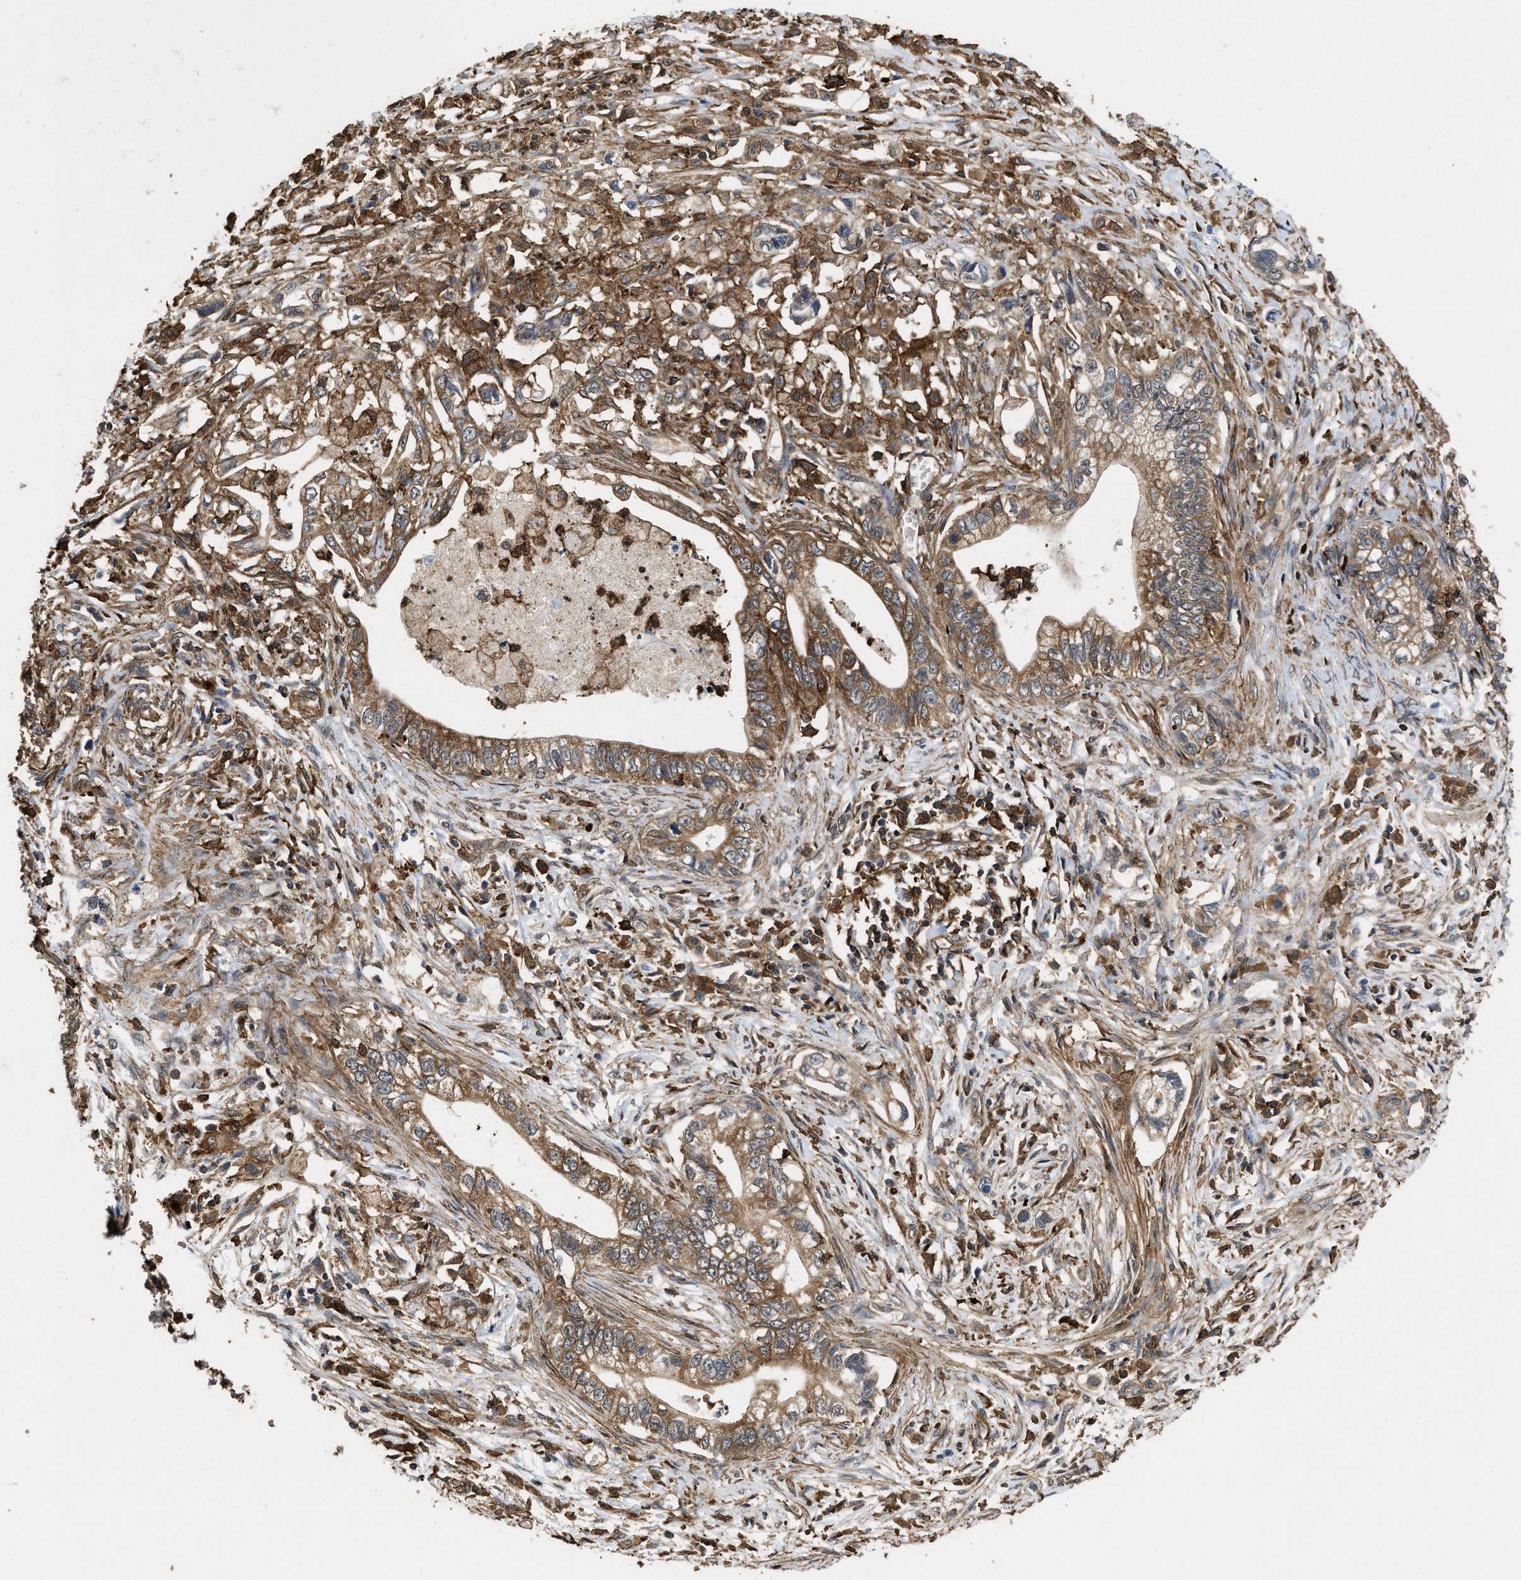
{"staining": {"intensity": "moderate", "quantity": ">75%", "location": "cytoplasmic/membranous"}, "tissue": "pancreatic cancer", "cell_type": "Tumor cells", "image_type": "cancer", "snomed": [{"axis": "morphology", "description": "Adenocarcinoma, NOS"}, {"axis": "topography", "description": "Pancreas"}], "caption": "This photomicrograph shows immunohistochemistry (IHC) staining of human pancreatic adenocarcinoma, with medium moderate cytoplasmic/membranous positivity in approximately >75% of tumor cells.", "gene": "LINGO2", "patient": {"sex": "male", "age": 56}}